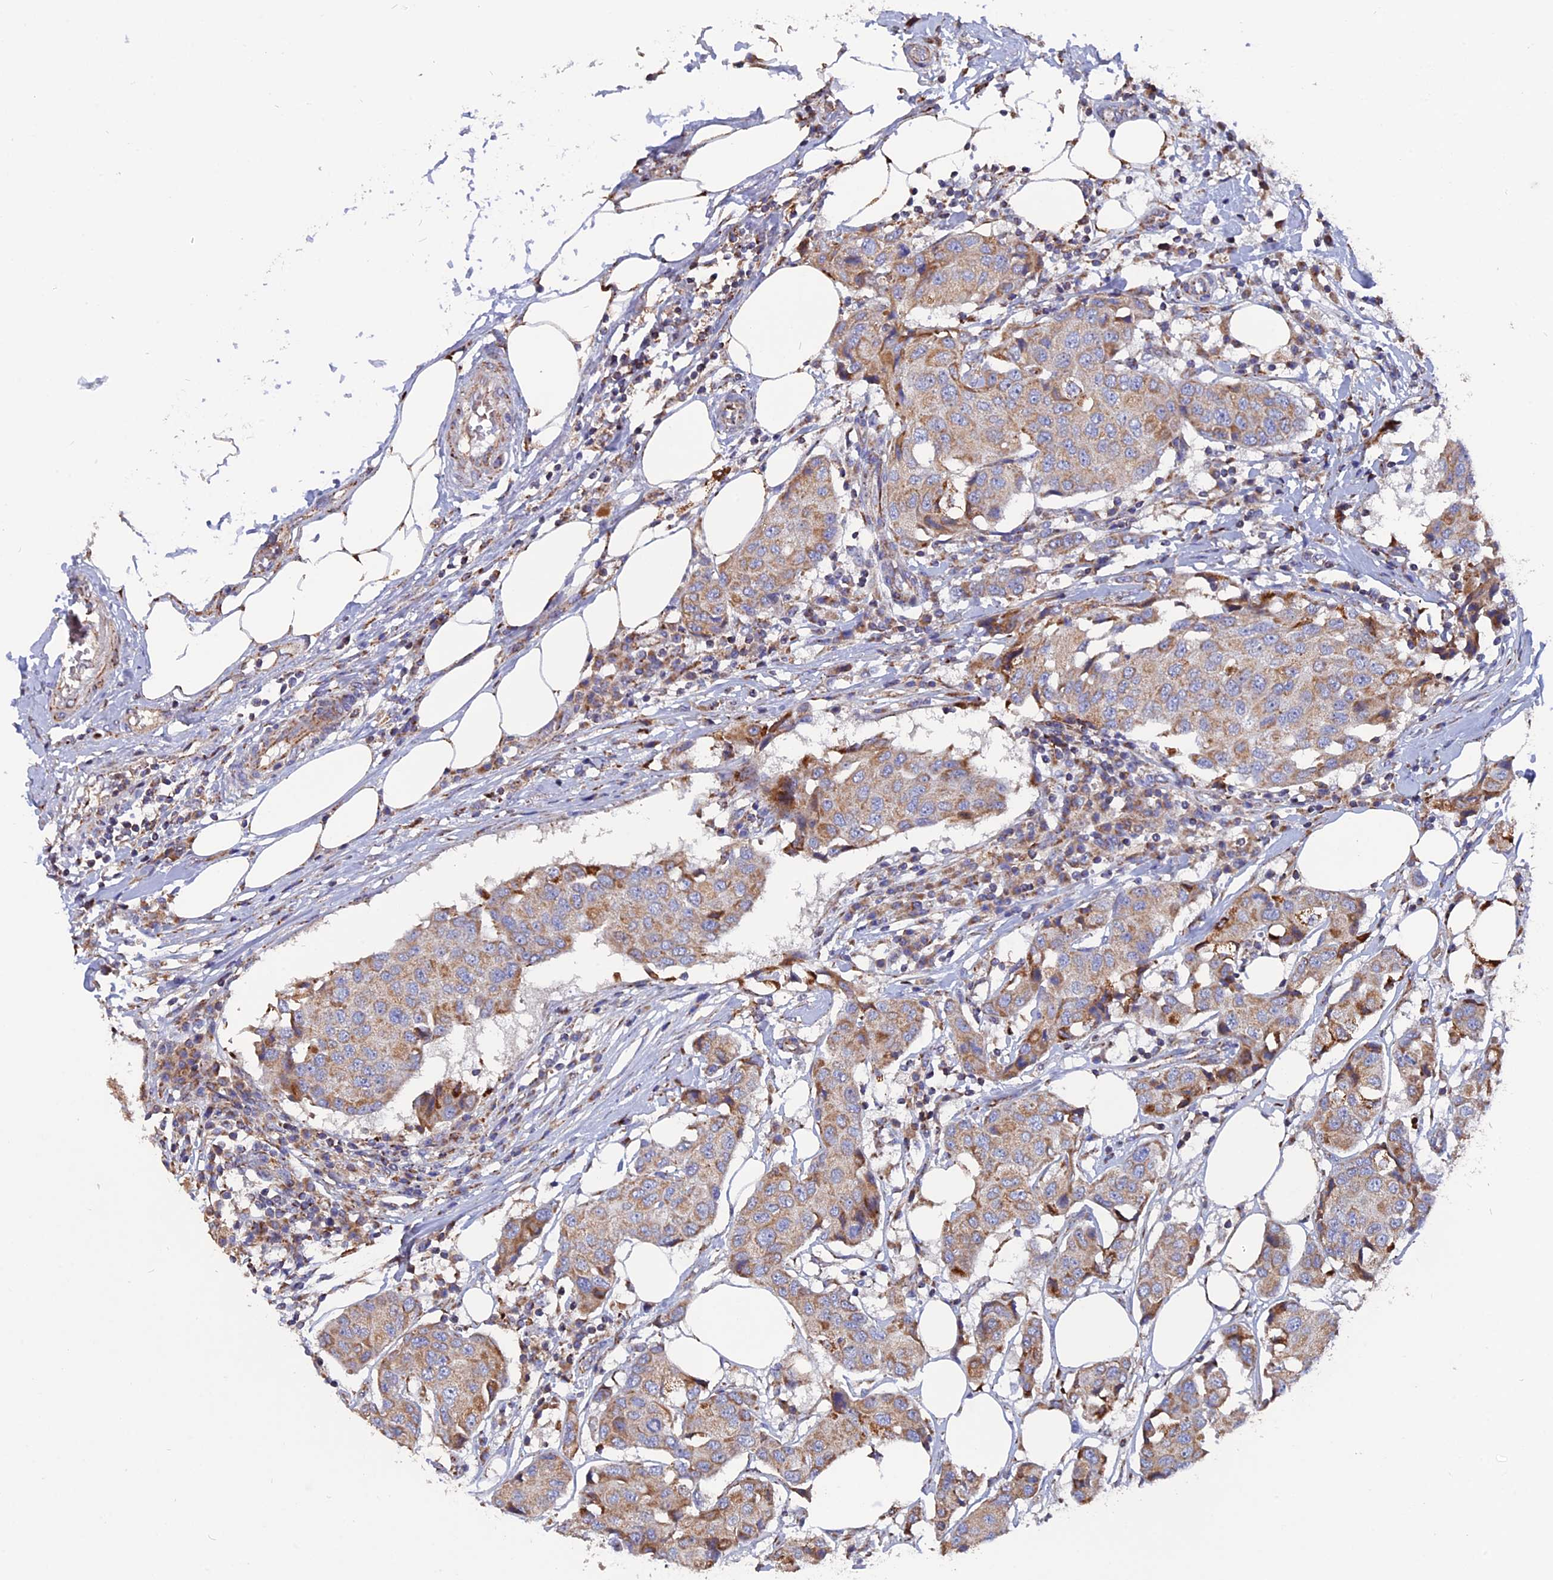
{"staining": {"intensity": "weak", "quantity": ">75%", "location": "cytoplasmic/membranous"}, "tissue": "breast cancer", "cell_type": "Tumor cells", "image_type": "cancer", "snomed": [{"axis": "morphology", "description": "Duct carcinoma"}, {"axis": "topography", "description": "Breast"}], "caption": "Breast infiltrating ductal carcinoma tissue demonstrates weak cytoplasmic/membranous expression in about >75% of tumor cells", "gene": "TGFA", "patient": {"sex": "female", "age": 80}}